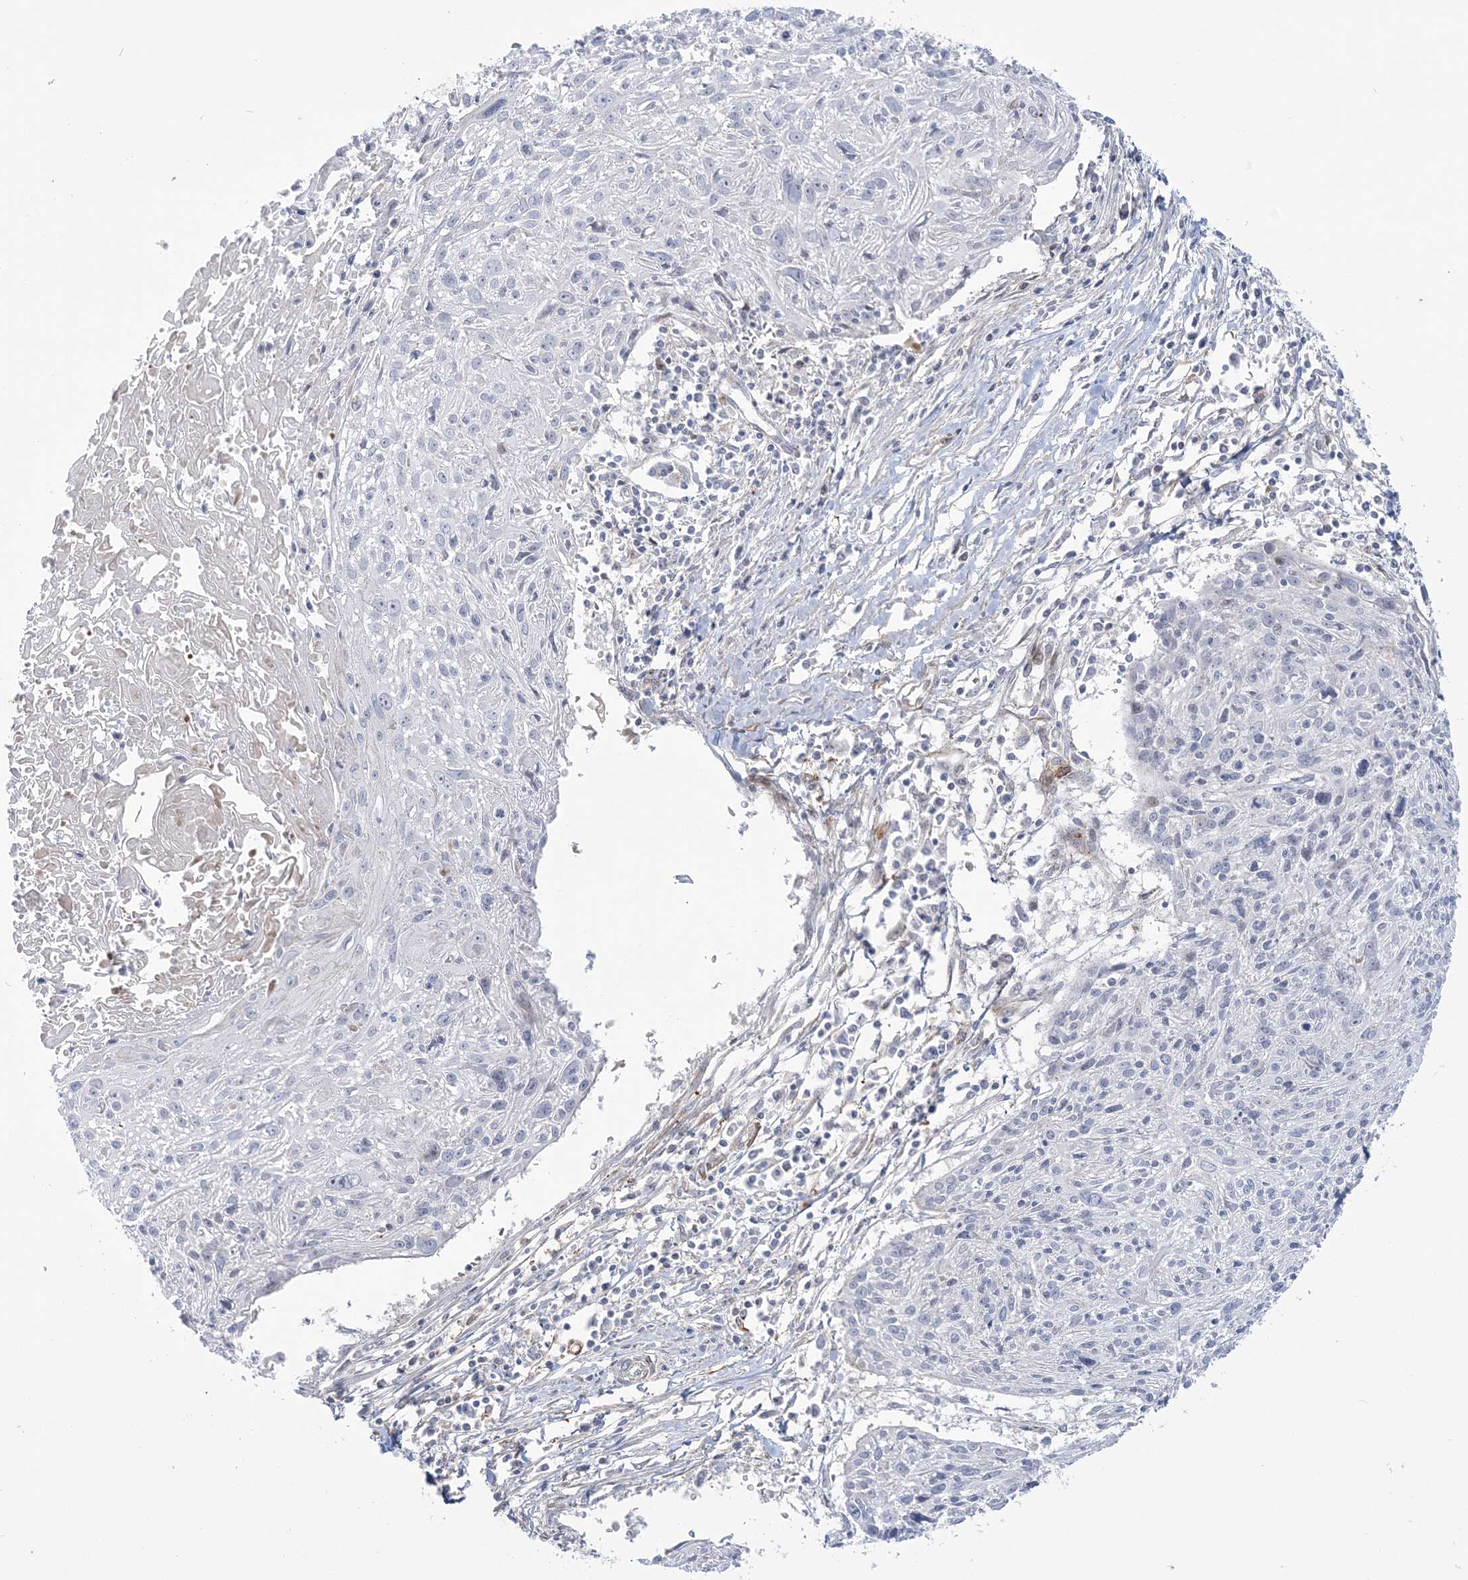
{"staining": {"intensity": "negative", "quantity": "none", "location": "none"}, "tissue": "cervical cancer", "cell_type": "Tumor cells", "image_type": "cancer", "snomed": [{"axis": "morphology", "description": "Squamous cell carcinoma, NOS"}, {"axis": "topography", "description": "Cervix"}], "caption": "Tumor cells are negative for protein expression in human cervical squamous cell carcinoma.", "gene": "NUDT9", "patient": {"sex": "female", "age": 51}}